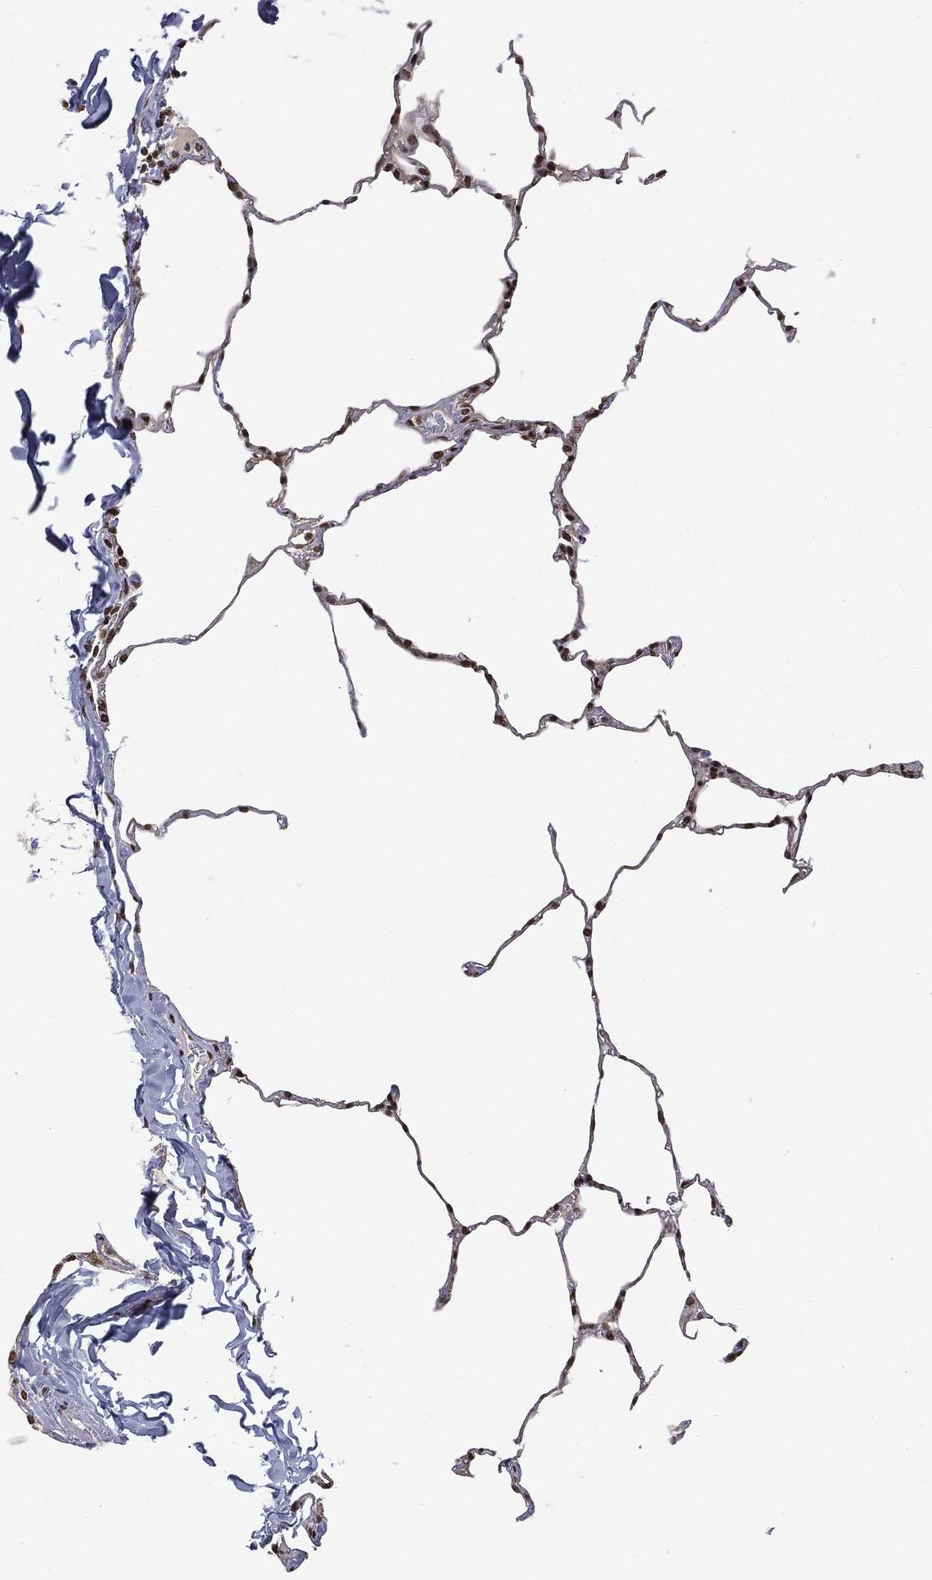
{"staining": {"intensity": "strong", "quantity": ">75%", "location": "nuclear"}, "tissue": "lung", "cell_type": "Alveolar cells", "image_type": "normal", "snomed": [{"axis": "morphology", "description": "Normal tissue, NOS"}, {"axis": "morphology", "description": "Adenocarcinoma, metastatic, NOS"}, {"axis": "topography", "description": "Lung"}], "caption": "IHC of unremarkable human lung shows high levels of strong nuclear staining in approximately >75% of alveolar cells.", "gene": "C5orf24", "patient": {"sex": "male", "age": 45}}